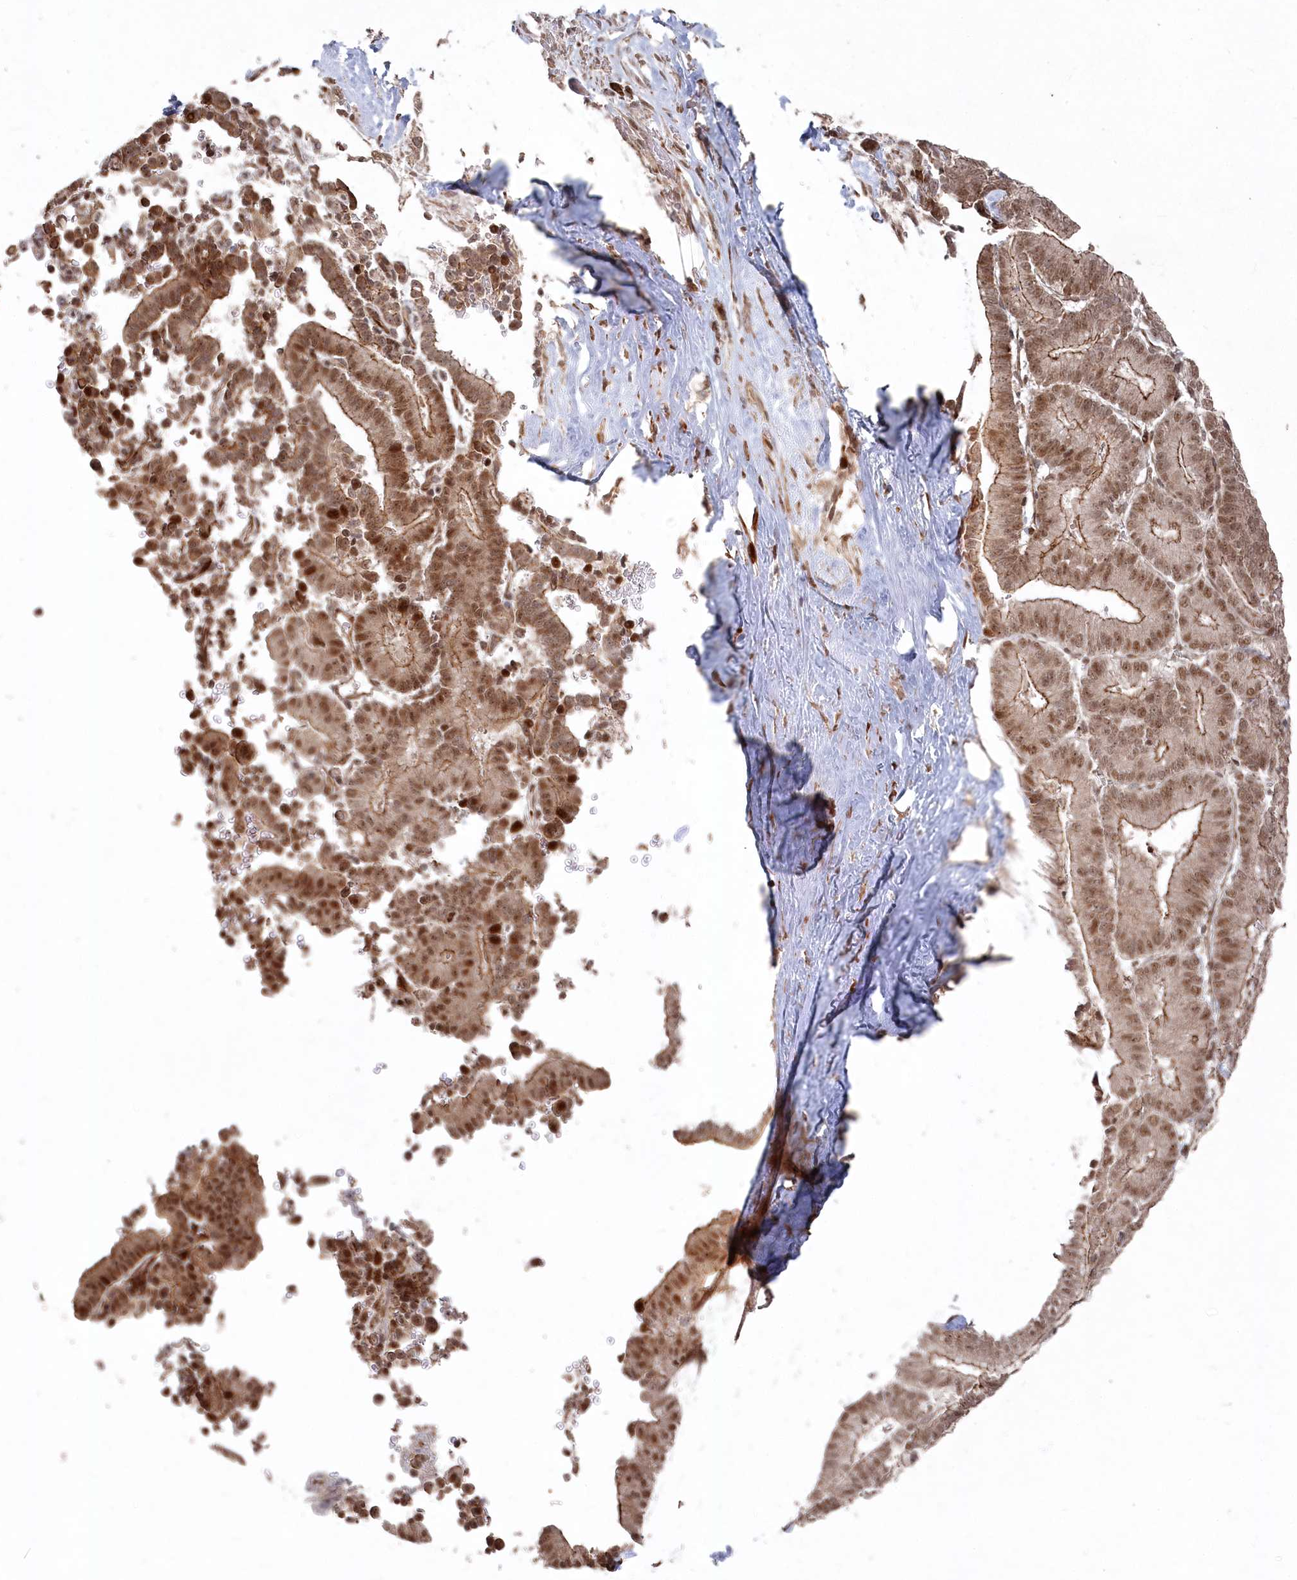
{"staining": {"intensity": "moderate", "quantity": ">75%", "location": "cytoplasmic/membranous,nuclear"}, "tissue": "liver cancer", "cell_type": "Tumor cells", "image_type": "cancer", "snomed": [{"axis": "morphology", "description": "Cholangiocarcinoma"}, {"axis": "topography", "description": "Liver"}], "caption": "Protein expression analysis of human liver cancer (cholangiocarcinoma) reveals moderate cytoplasmic/membranous and nuclear staining in about >75% of tumor cells.", "gene": "POLR3A", "patient": {"sex": "female", "age": 75}}